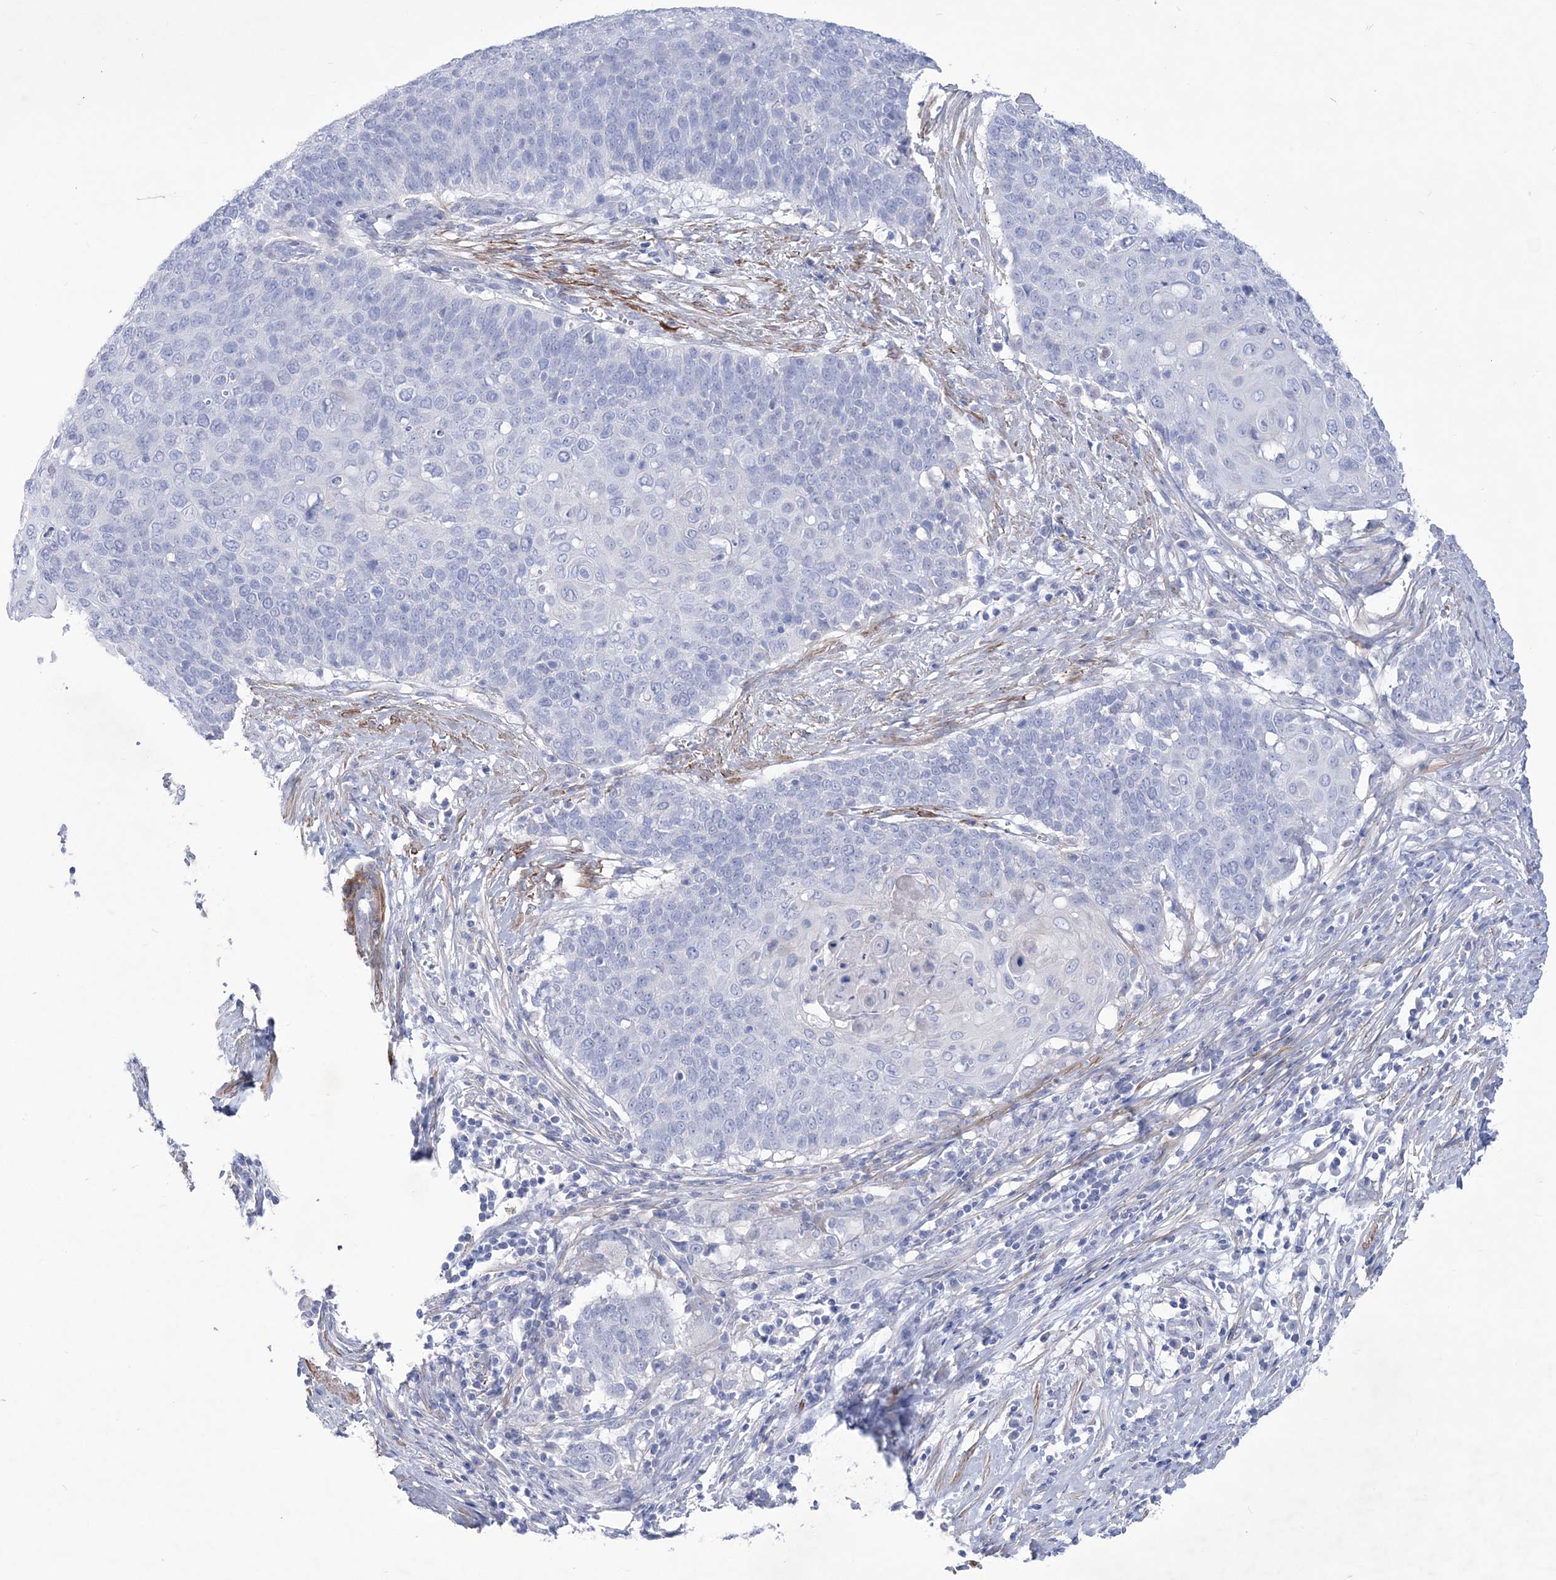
{"staining": {"intensity": "negative", "quantity": "none", "location": "none"}, "tissue": "cervical cancer", "cell_type": "Tumor cells", "image_type": "cancer", "snomed": [{"axis": "morphology", "description": "Squamous cell carcinoma, NOS"}, {"axis": "topography", "description": "Cervix"}], "caption": "The image shows no staining of tumor cells in cervical cancer.", "gene": "WDR74", "patient": {"sex": "female", "age": 39}}